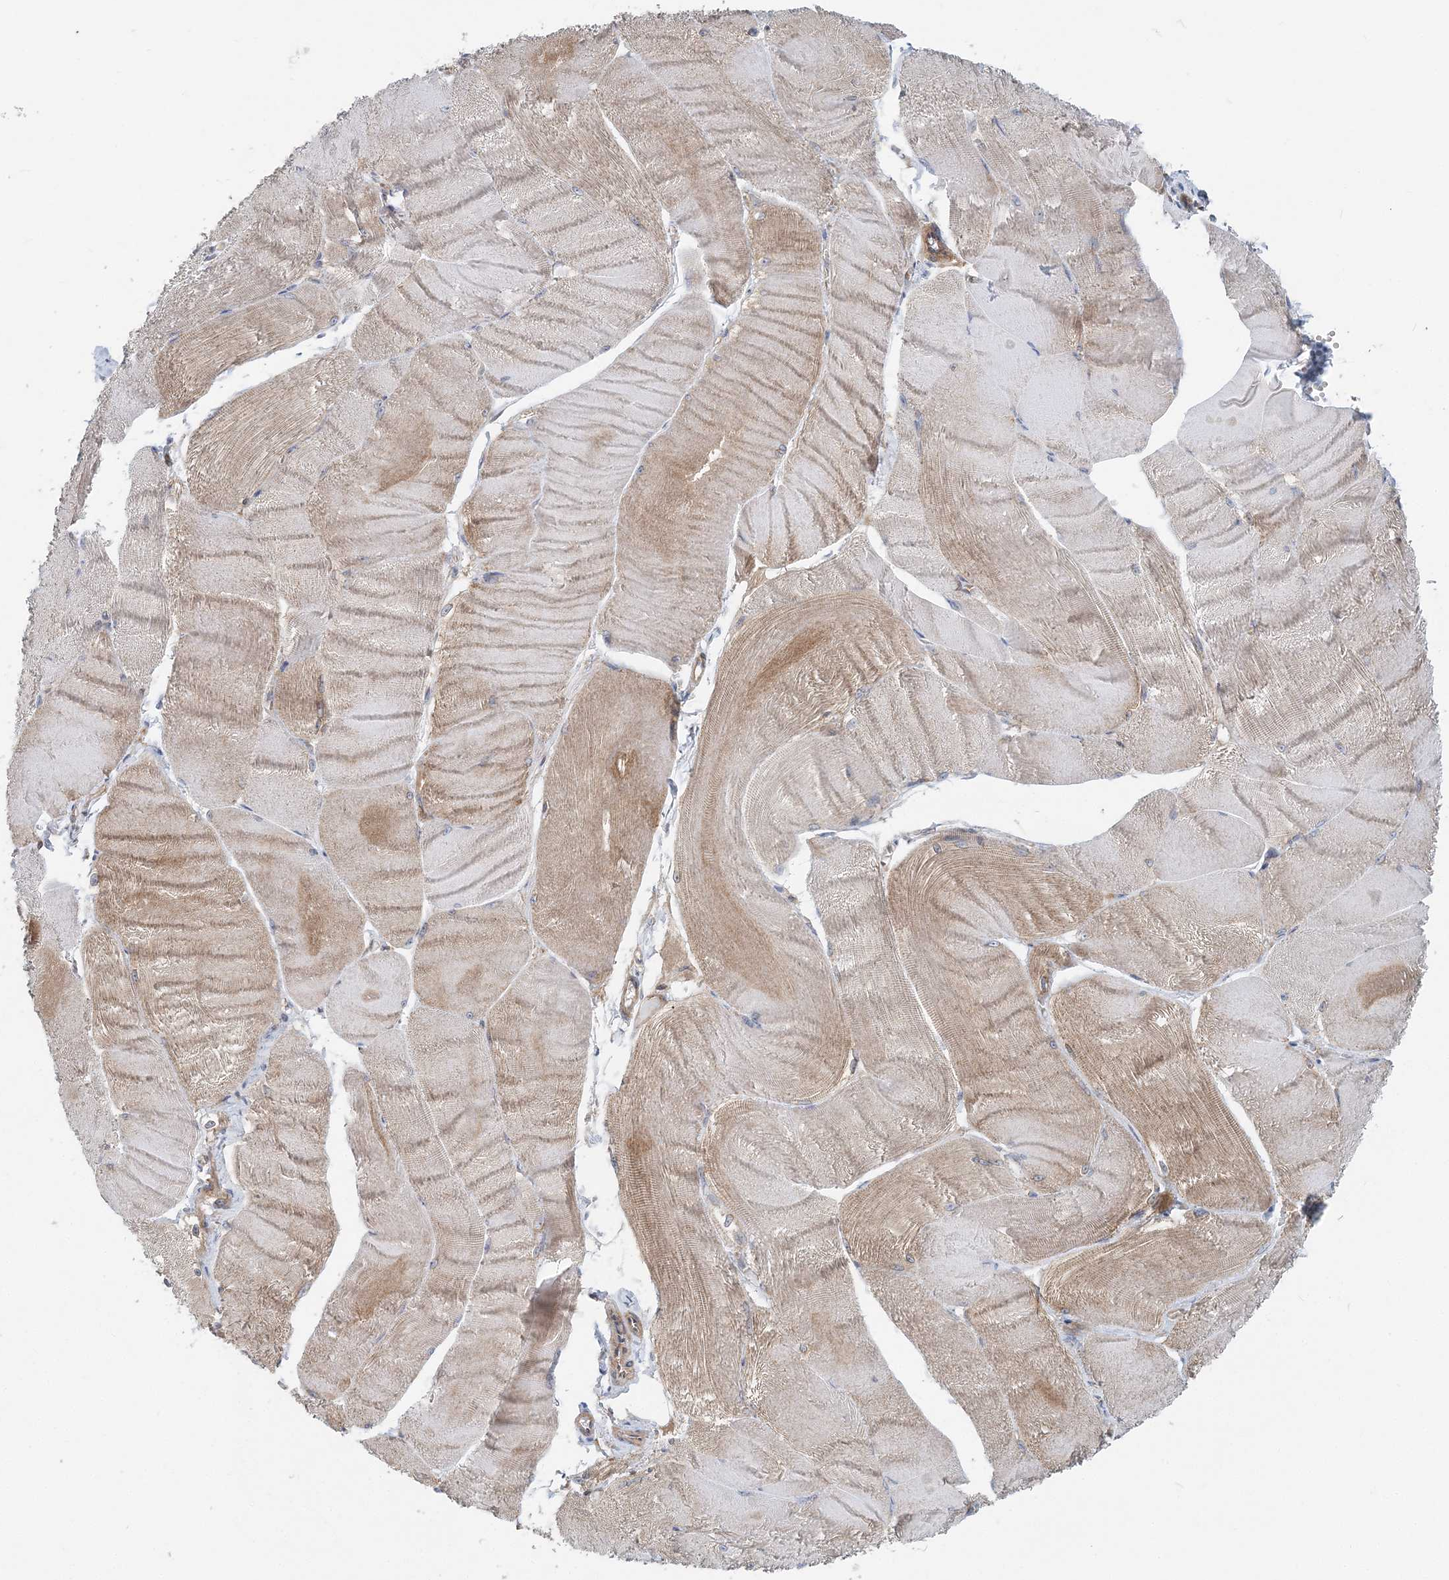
{"staining": {"intensity": "weak", "quantity": "25%-75%", "location": "cytoplasmic/membranous"}, "tissue": "skeletal muscle", "cell_type": "Myocytes", "image_type": "normal", "snomed": [{"axis": "morphology", "description": "Normal tissue, NOS"}, {"axis": "morphology", "description": "Basal cell carcinoma"}, {"axis": "topography", "description": "Skeletal muscle"}], "caption": "The micrograph reveals a brown stain indicating the presence of a protein in the cytoplasmic/membranous of myocytes in skeletal muscle. Using DAB (3,3'-diaminobenzidine) (brown) and hematoxylin (blue) stains, captured at high magnification using brightfield microscopy.", "gene": "MOB4", "patient": {"sex": "female", "age": 64}}